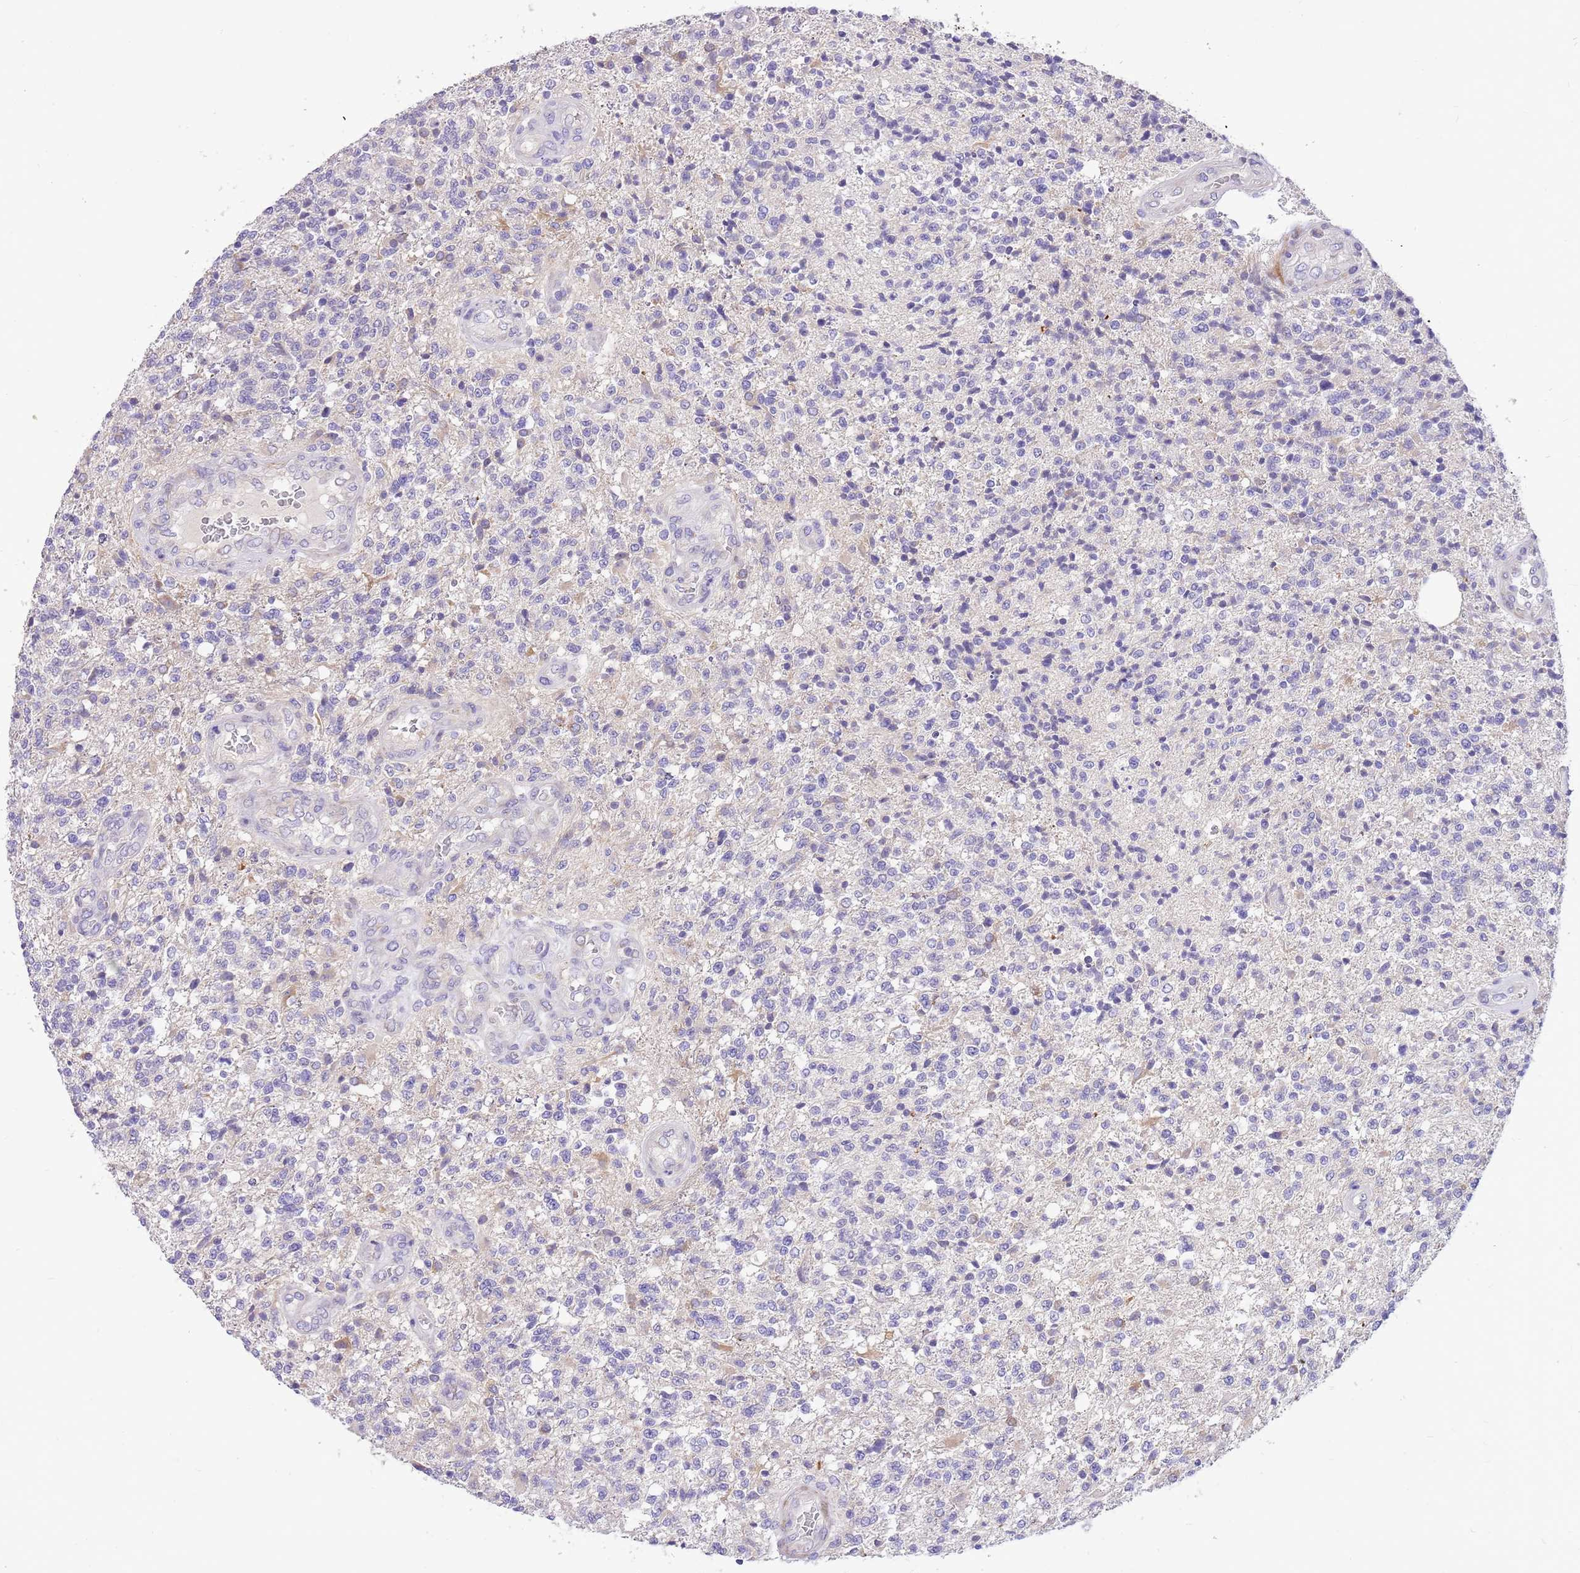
{"staining": {"intensity": "negative", "quantity": "none", "location": "none"}, "tissue": "glioma", "cell_type": "Tumor cells", "image_type": "cancer", "snomed": [{"axis": "morphology", "description": "Glioma, malignant, High grade"}, {"axis": "topography", "description": "Brain"}], "caption": "The photomicrograph displays no staining of tumor cells in glioma. The staining was performed using DAB to visualize the protein expression in brown, while the nuclei were stained in blue with hematoxylin (Magnification: 20x).", "gene": "GLCE", "patient": {"sex": "male", "age": 56}}